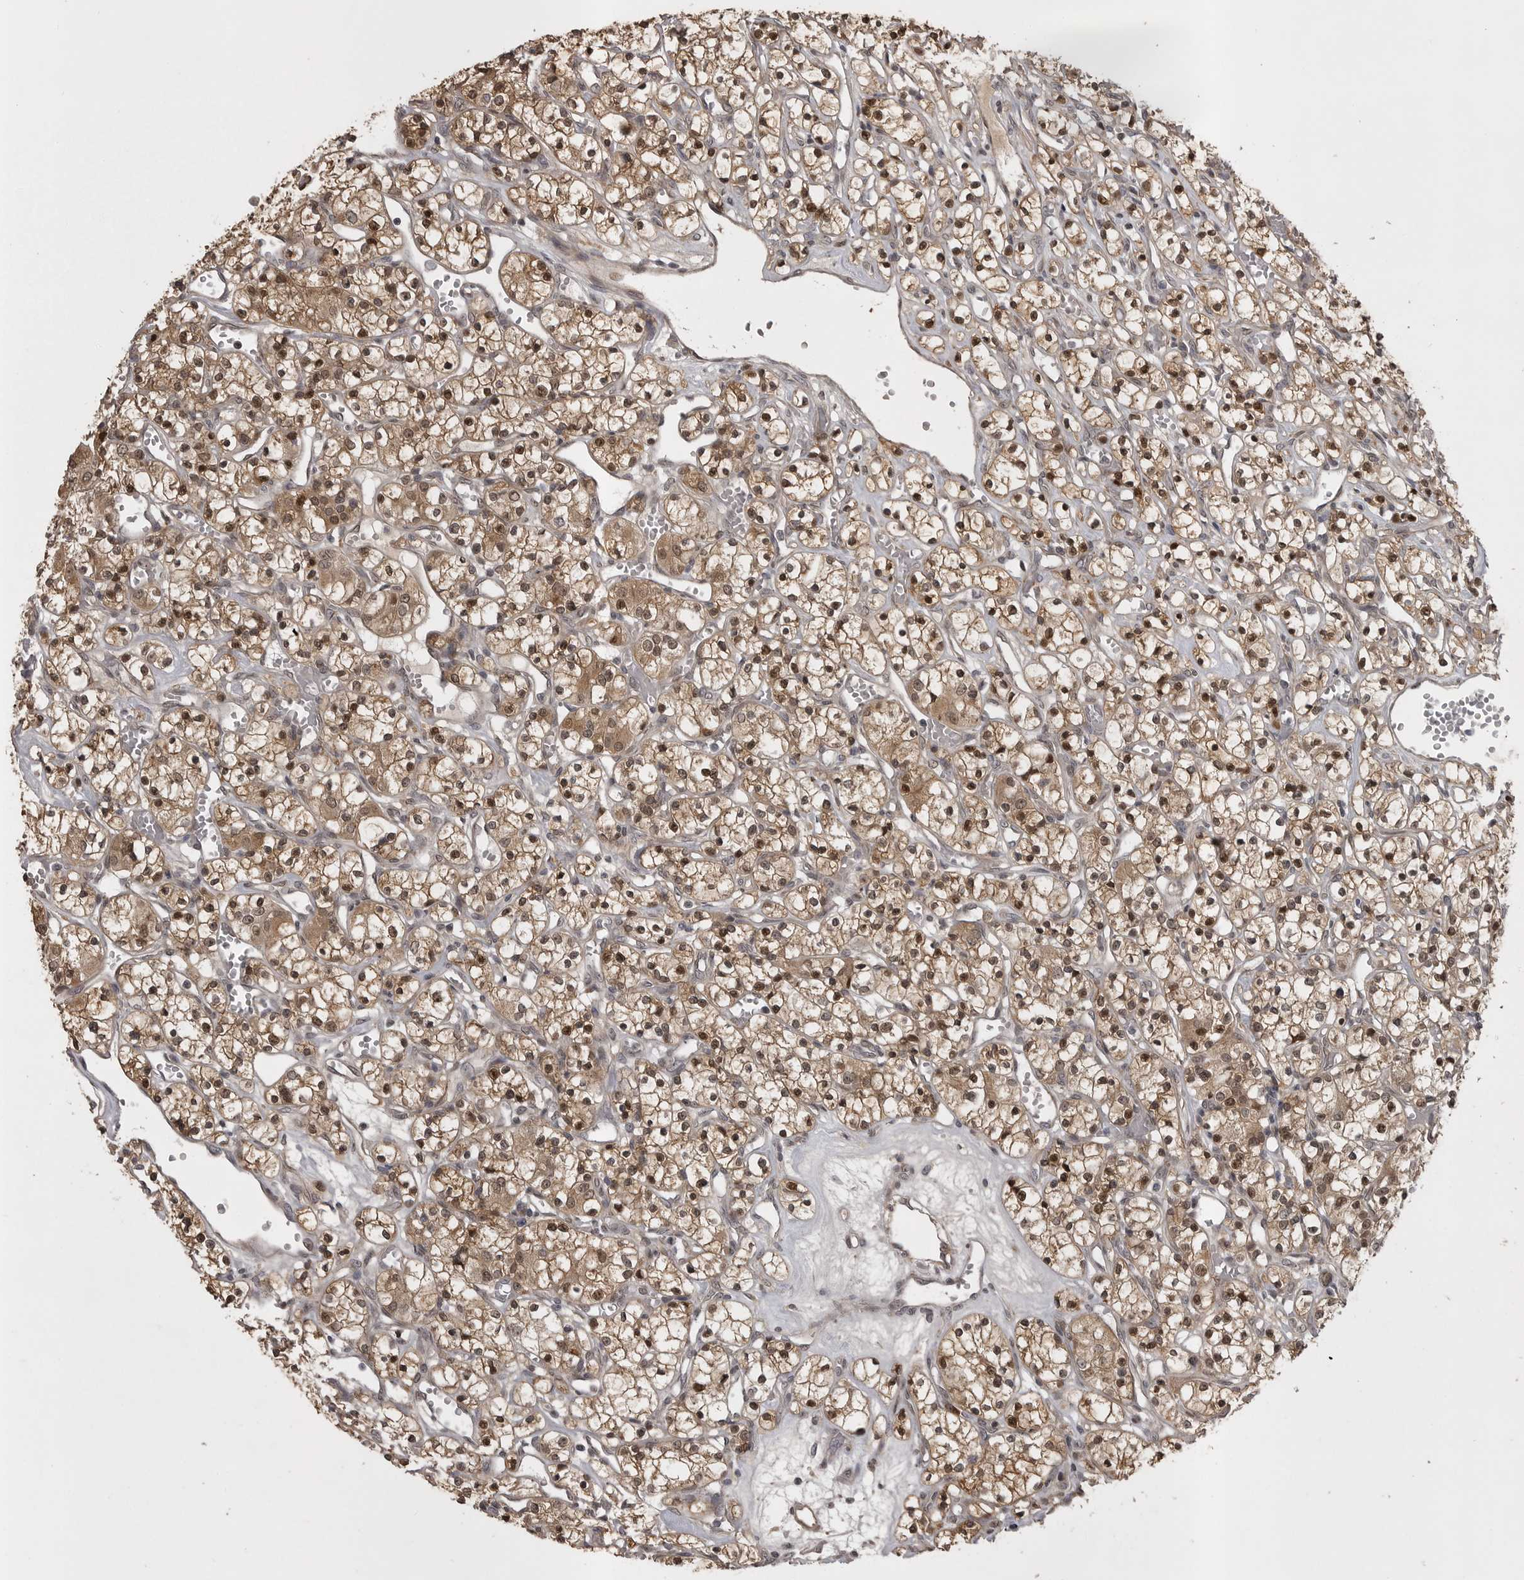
{"staining": {"intensity": "moderate", "quantity": ">75%", "location": "cytoplasmic/membranous,nuclear"}, "tissue": "renal cancer", "cell_type": "Tumor cells", "image_type": "cancer", "snomed": [{"axis": "morphology", "description": "Adenocarcinoma, NOS"}, {"axis": "topography", "description": "Kidney"}], "caption": "The photomicrograph displays a brown stain indicating the presence of a protein in the cytoplasmic/membranous and nuclear of tumor cells in renal cancer.", "gene": "SNX16", "patient": {"sex": "female", "age": 59}}